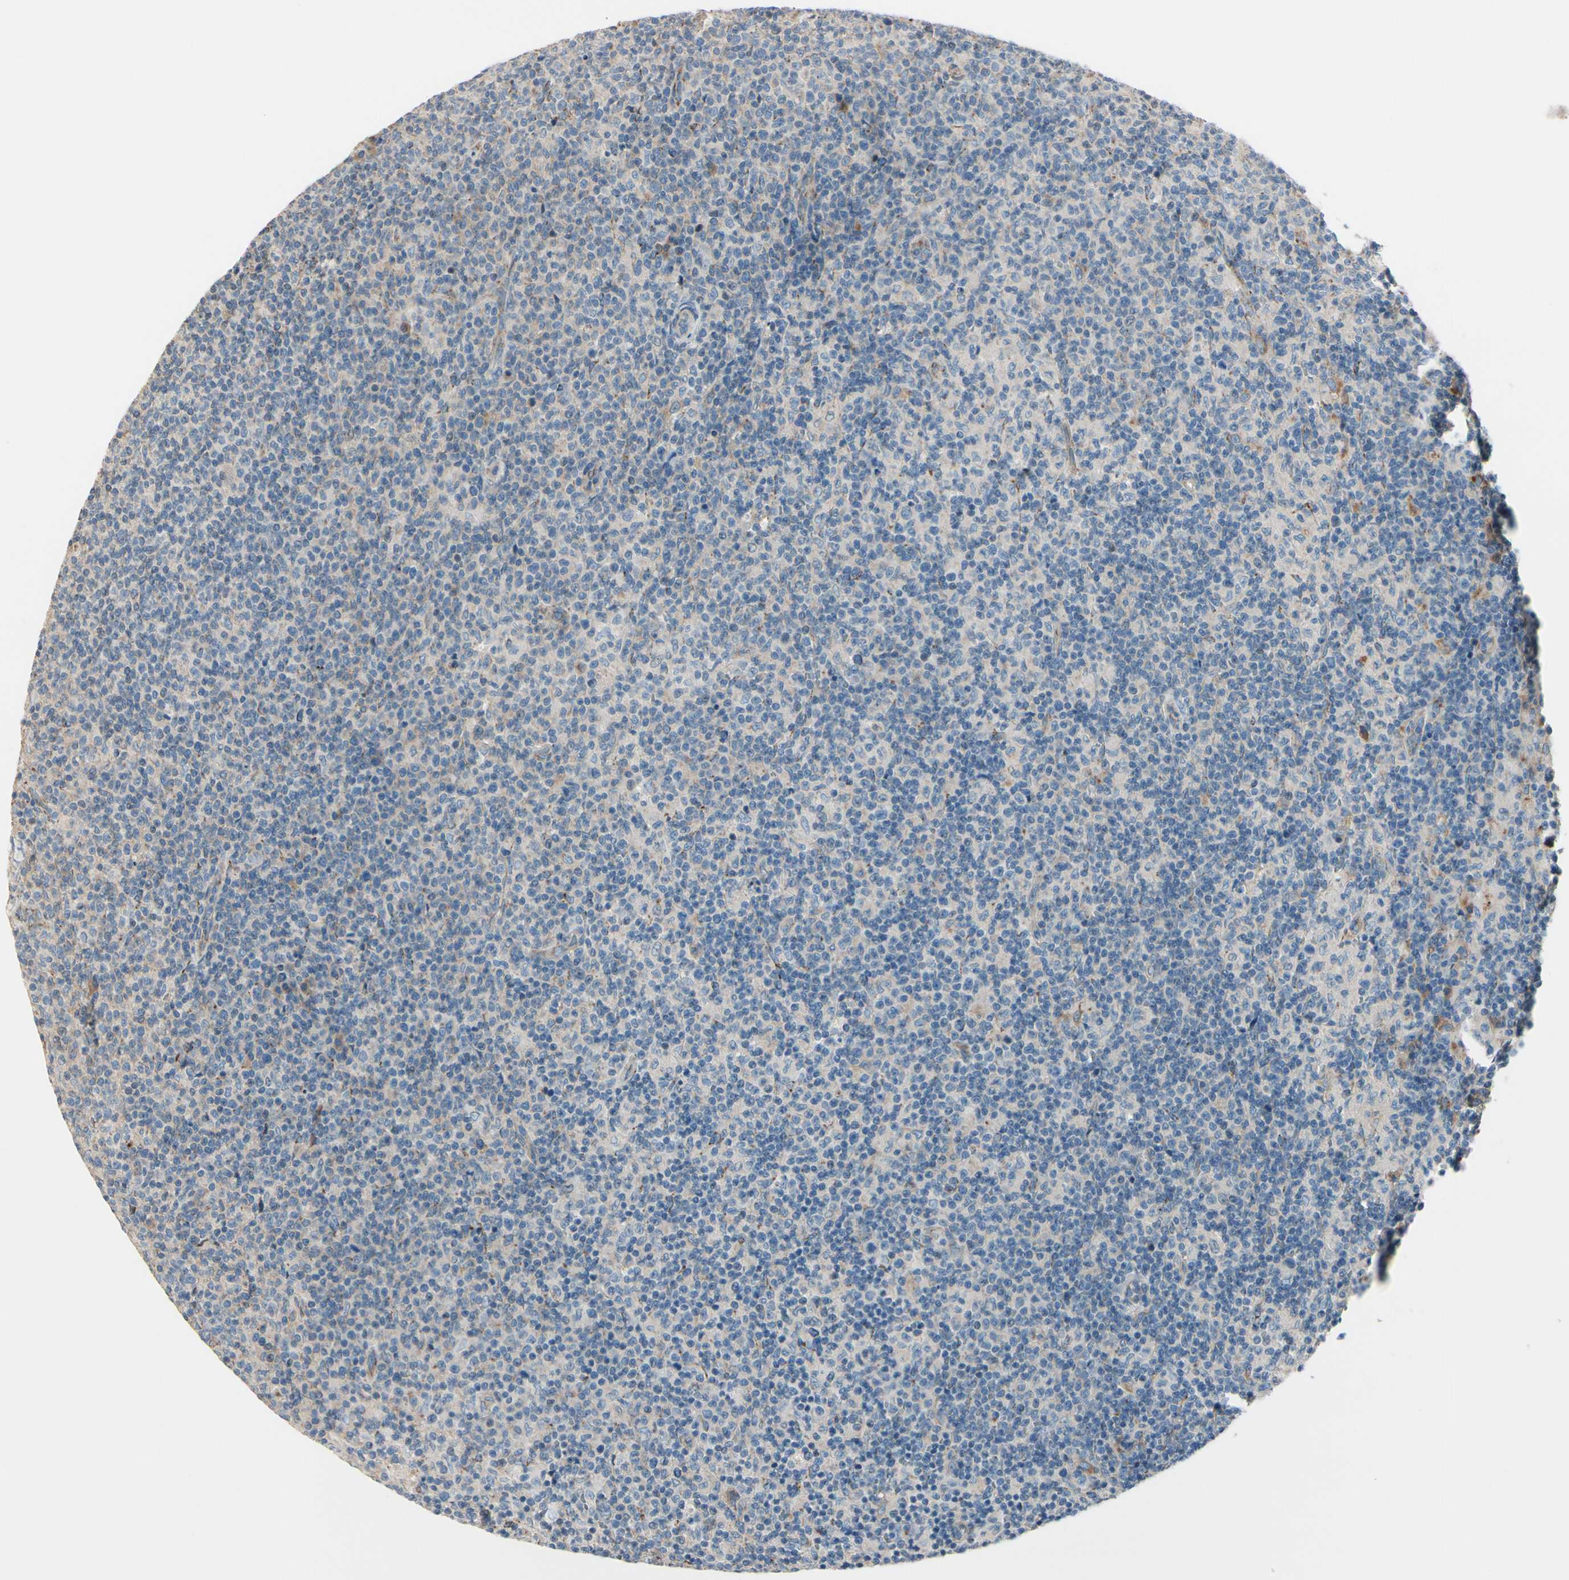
{"staining": {"intensity": "negative", "quantity": "none", "location": "none"}, "tissue": "lymph node", "cell_type": "Germinal center cells", "image_type": "normal", "snomed": [{"axis": "morphology", "description": "Normal tissue, NOS"}, {"axis": "morphology", "description": "Inflammation, NOS"}, {"axis": "topography", "description": "Lymph node"}], "caption": "This micrograph is of unremarkable lymph node stained with immunohistochemistry (IHC) to label a protein in brown with the nuclei are counter-stained blue. There is no expression in germinal center cells. (Brightfield microscopy of DAB (3,3'-diaminobenzidine) immunohistochemistry (IHC) at high magnification).", "gene": "EPHA3", "patient": {"sex": "male", "age": 55}}